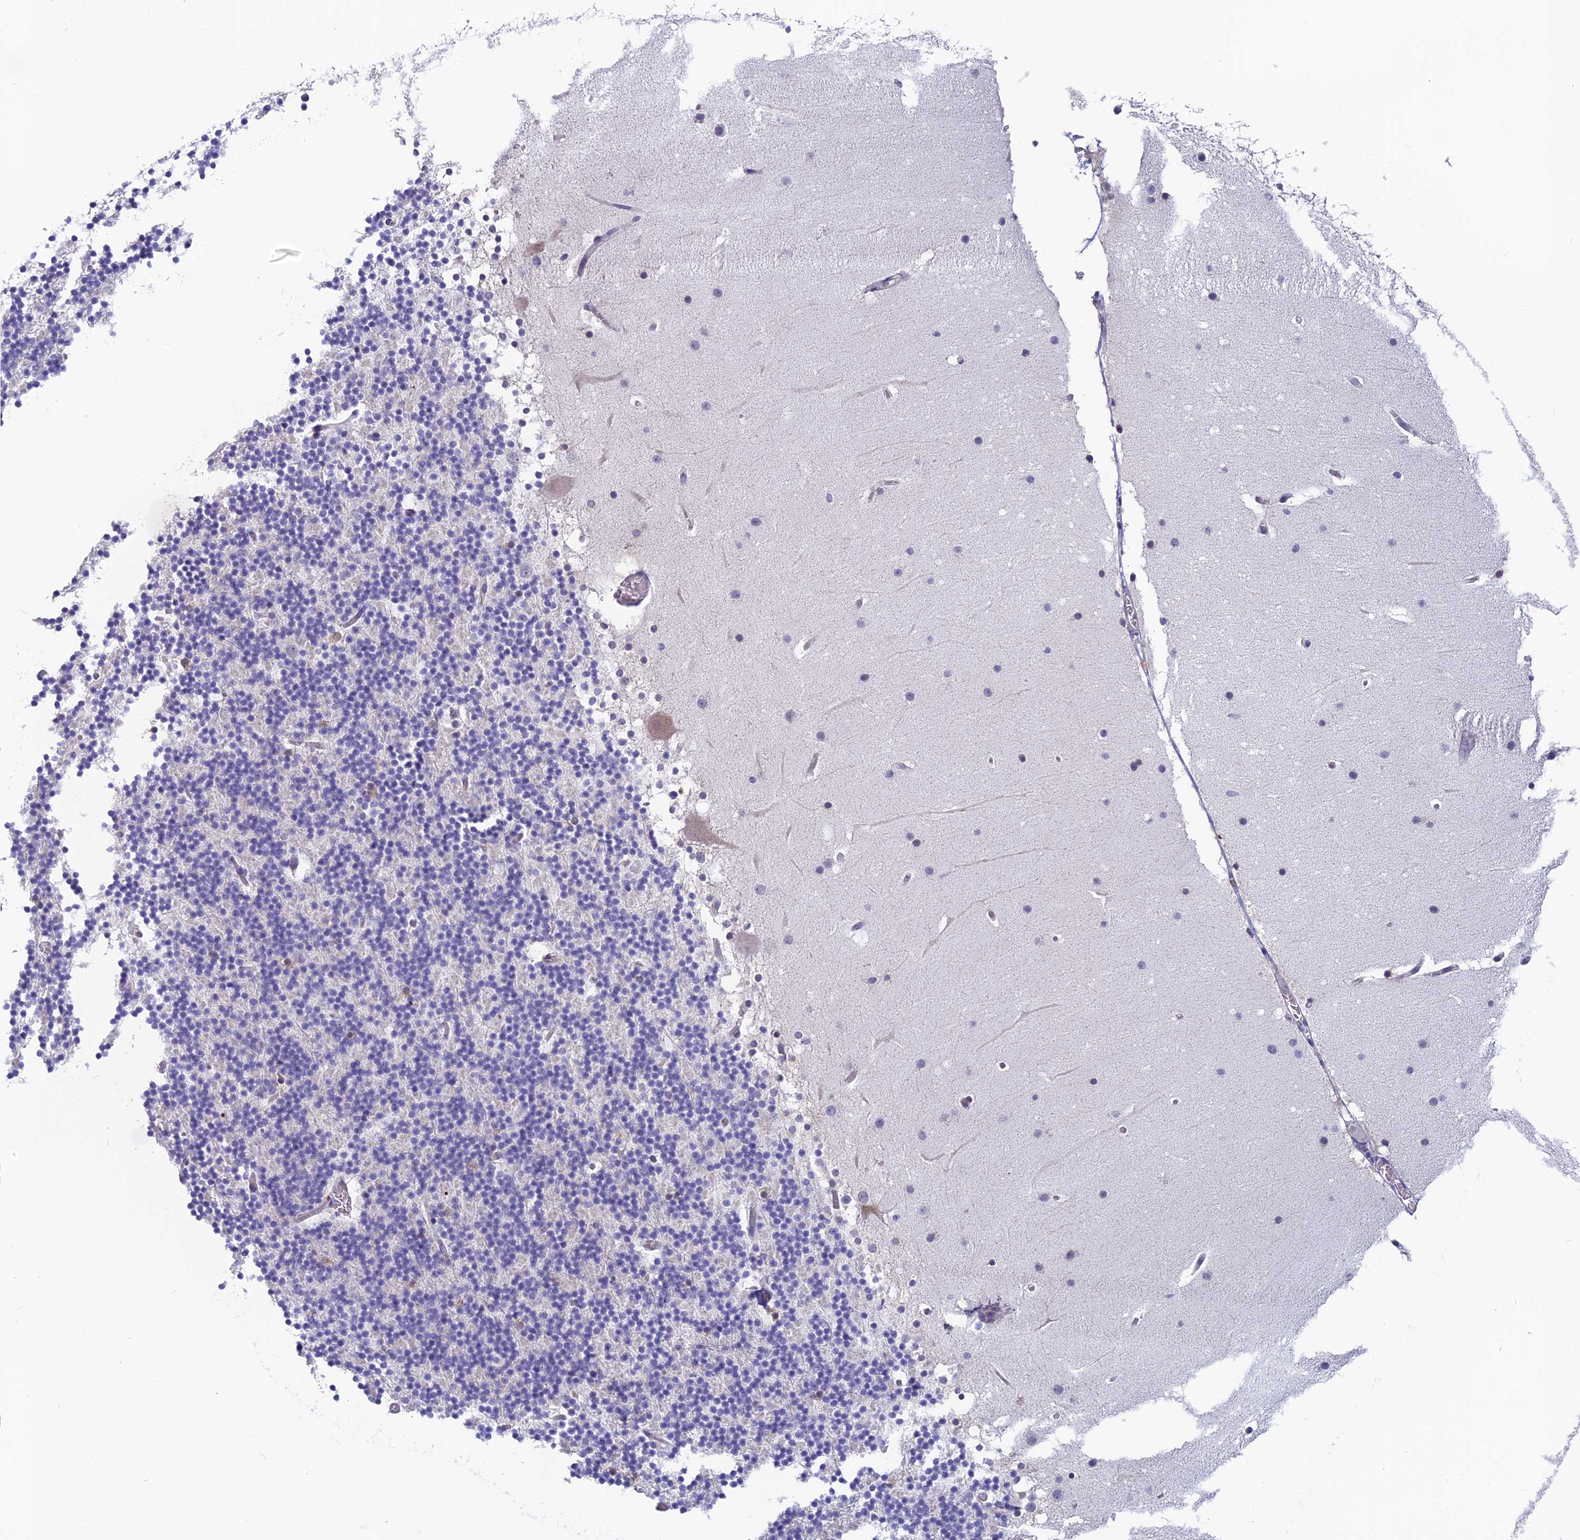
{"staining": {"intensity": "negative", "quantity": "none", "location": "none"}, "tissue": "cerebellum", "cell_type": "Cells in granular layer", "image_type": "normal", "snomed": [{"axis": "morphology", "description": "Normal tissue, NOS"}, {"axis": "topography", "description": "Cerebellum"}], "caption": "Human cerebellum stained for a protein using immunohistochemistry reveals no expression in cells in granular layer.", "gene": "MRI1", "patient": {"sex": "male", "age": 57}}